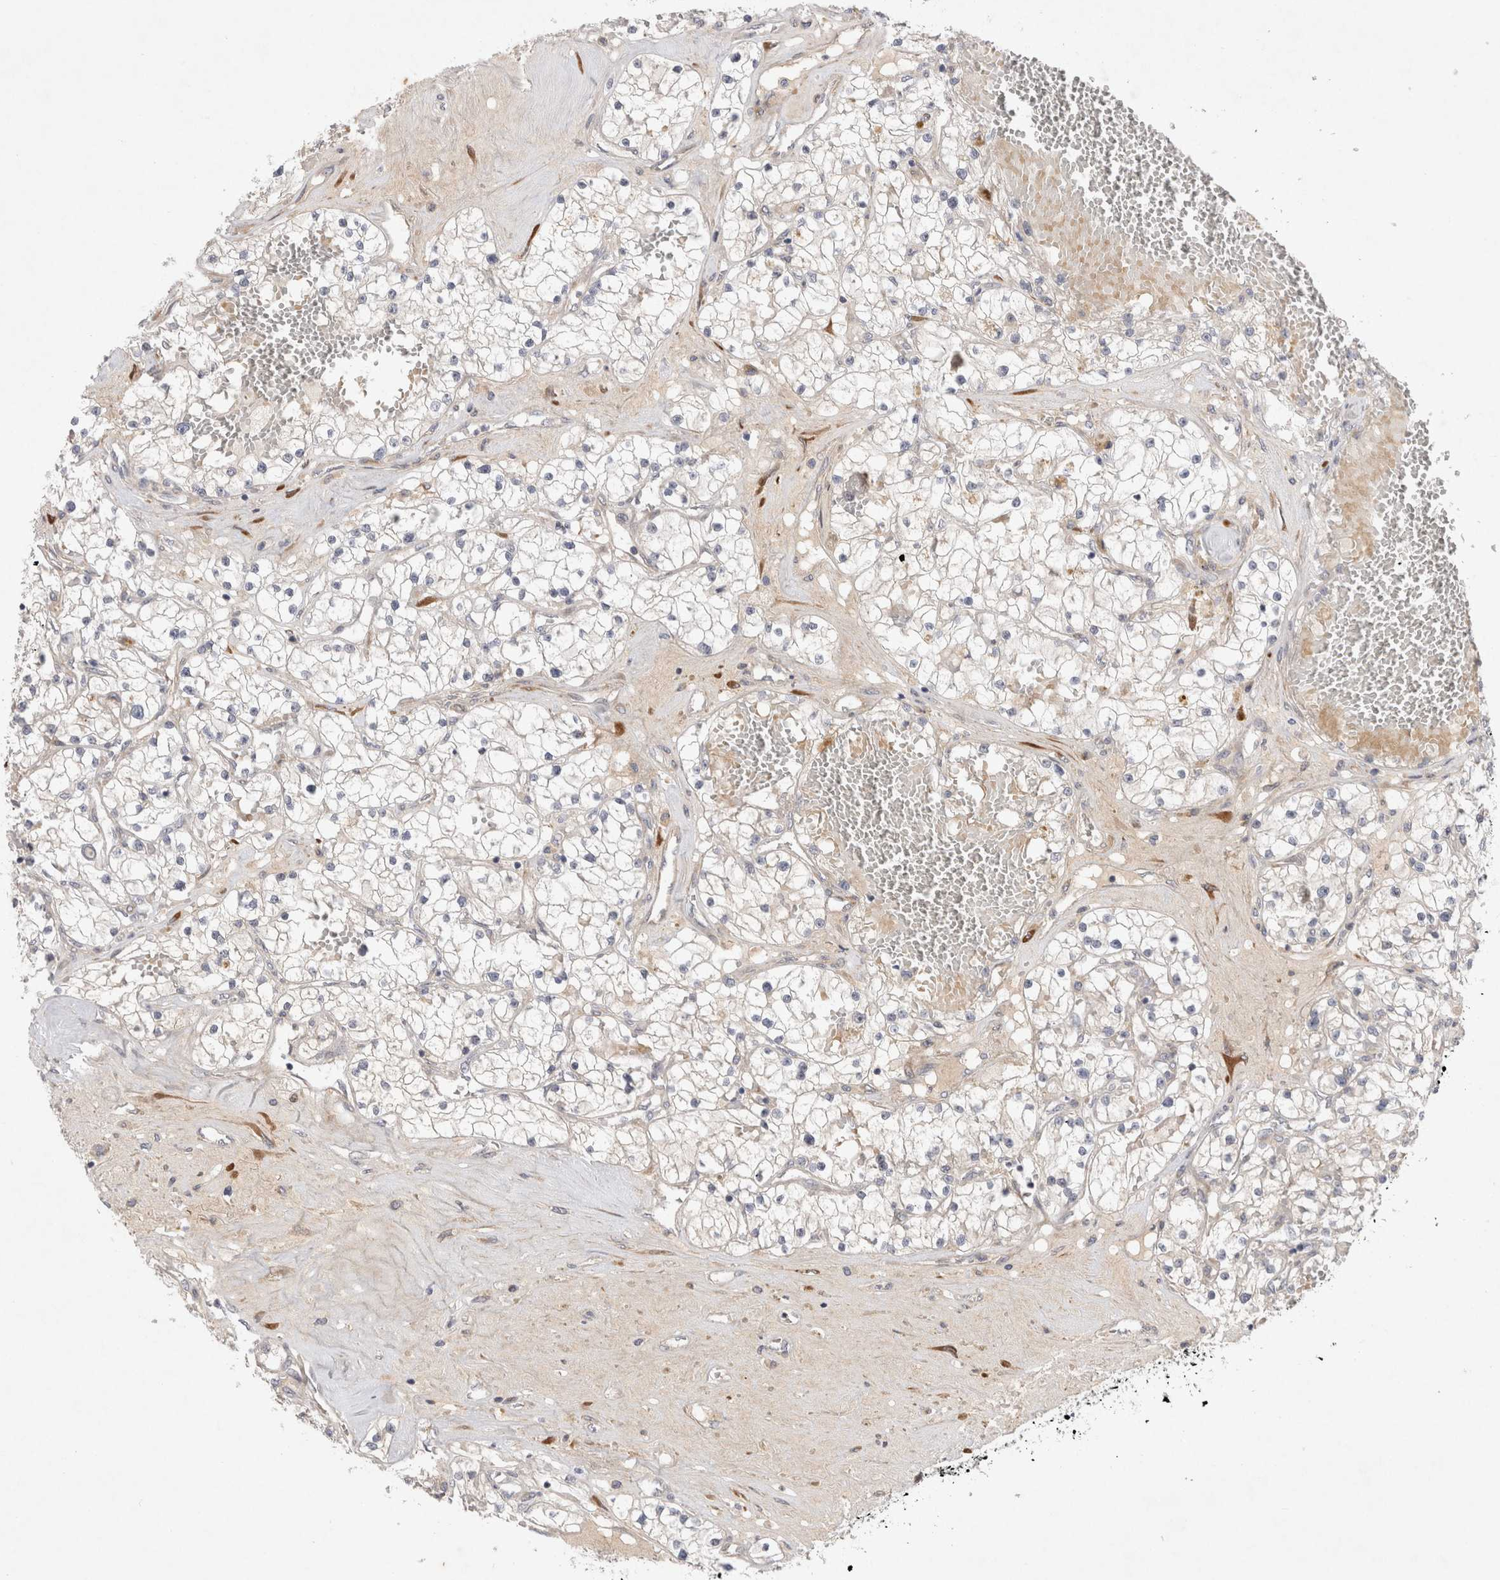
{"staining": {"intensity": "negative", "quantity": "none", "location": "none"}, "tissue": "renal cancer", "cell_type": "Tumor cells", "image_type": "cancer", "snomed": [{"axis": "morphology", "description": "Normal tissue, NOS"}, {"axis": "morphology", "description": "Adenocarcinoma, NOS"}, {"axis": "topography", "description": "Kidney"}], "caption": "There is no significant expression in tumor cells of adenocarcinoma (renal). (DAB (3,3'-diaminobenzidine) IHC, high magnification).", "gene": "BZW2", "patient": {"sex": "male", "age": 68}}